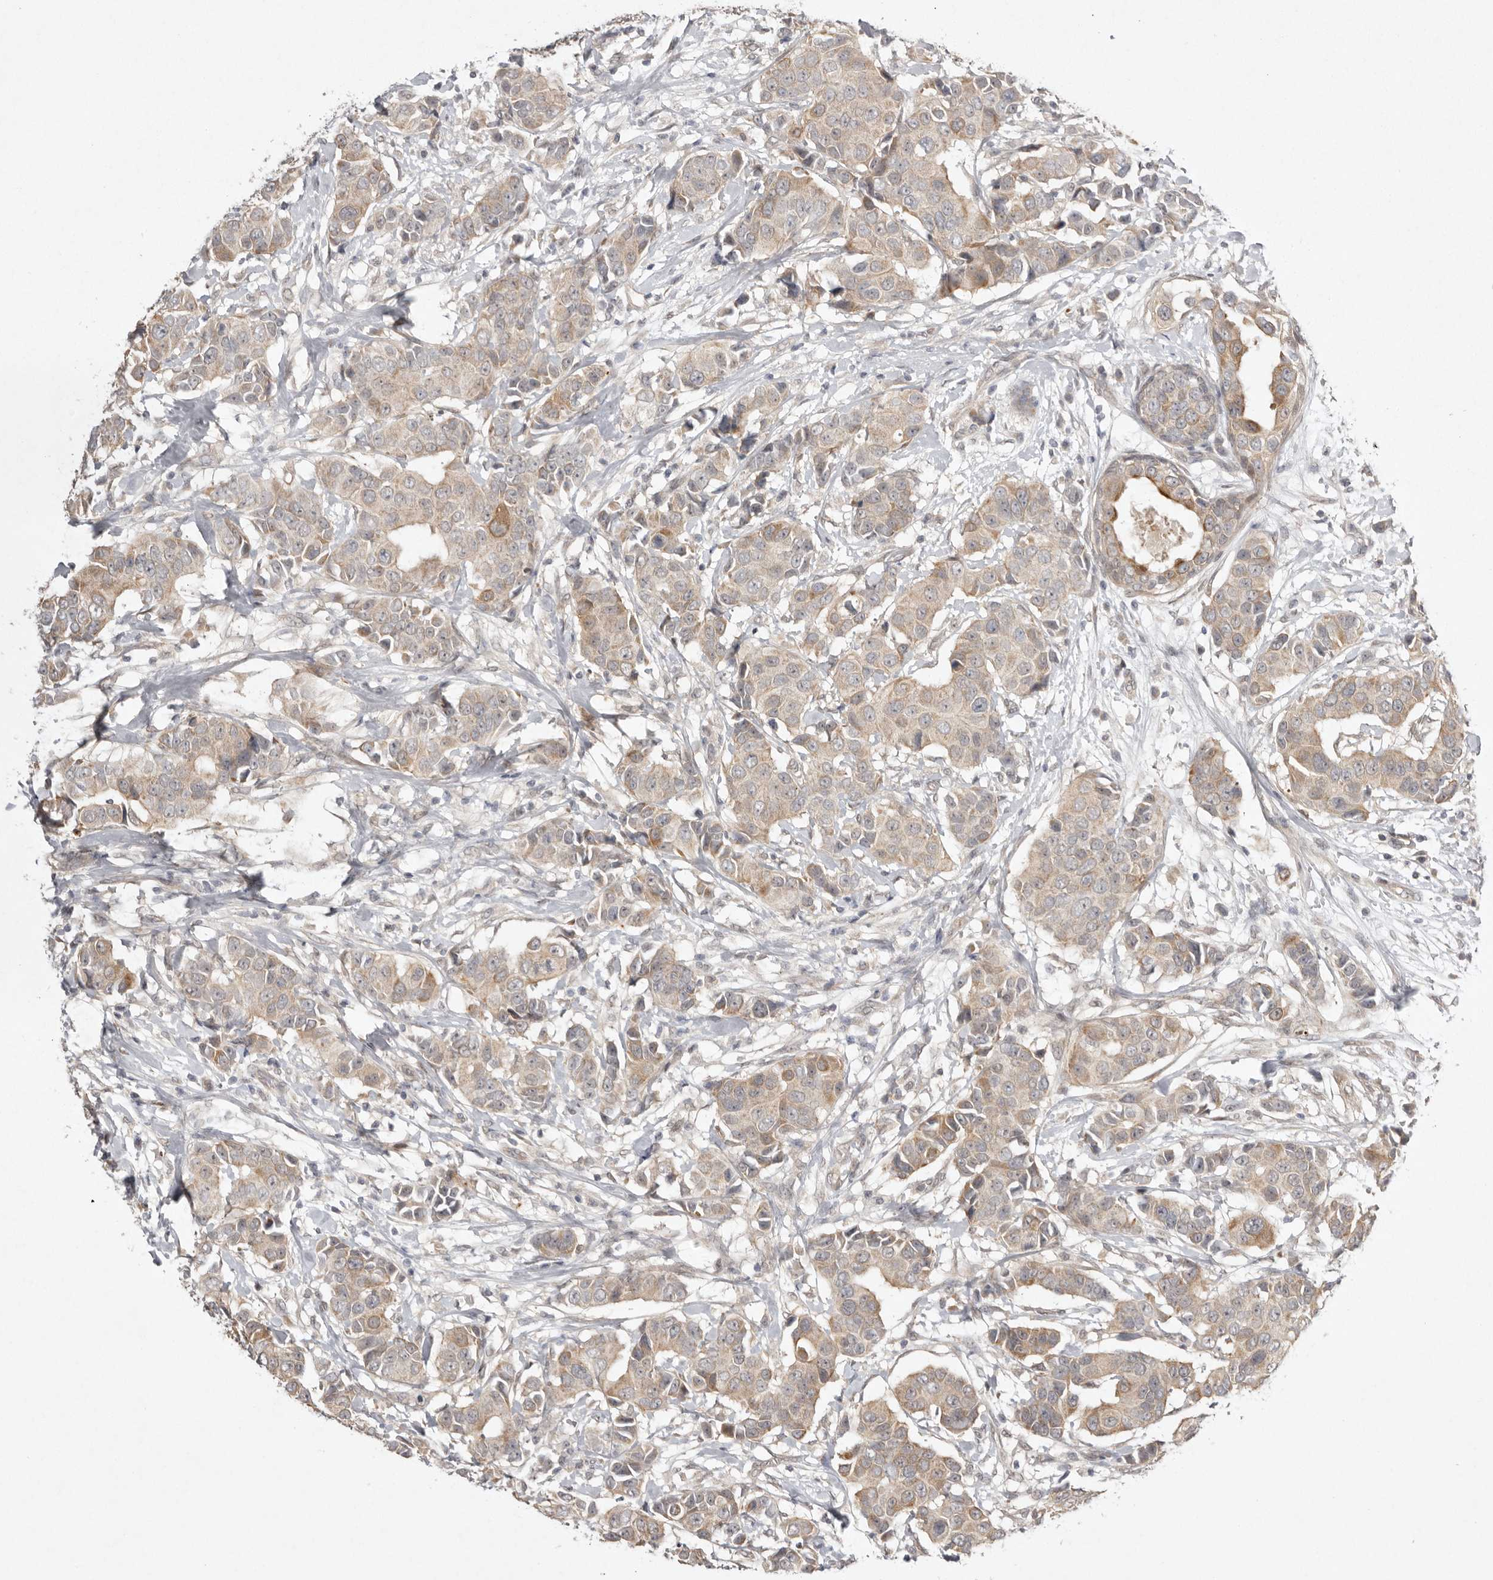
{"staining": {"intensity": "weak", "quantity": ">75%", "location": "cytoplasmic/membranous"}, "tissue": "breast cancer", "cell_type": "Tumor cells", "image_type": "cancer", "snomed": [{"axis": "morphology", "description": "Normal tissue, NOS"}, {"axis": "morphology", "description": "Duct carcinoma"}, {"axis": "topography", "description": "Breast"}], "caption": "The photomicrograph shows a brown stain indicating the presence of a protein in the cytoplasmic/membranous of tumor cells in breast cancer.", "gene": "NSUN4", "patient": {"sex": "female", "age": 39}}